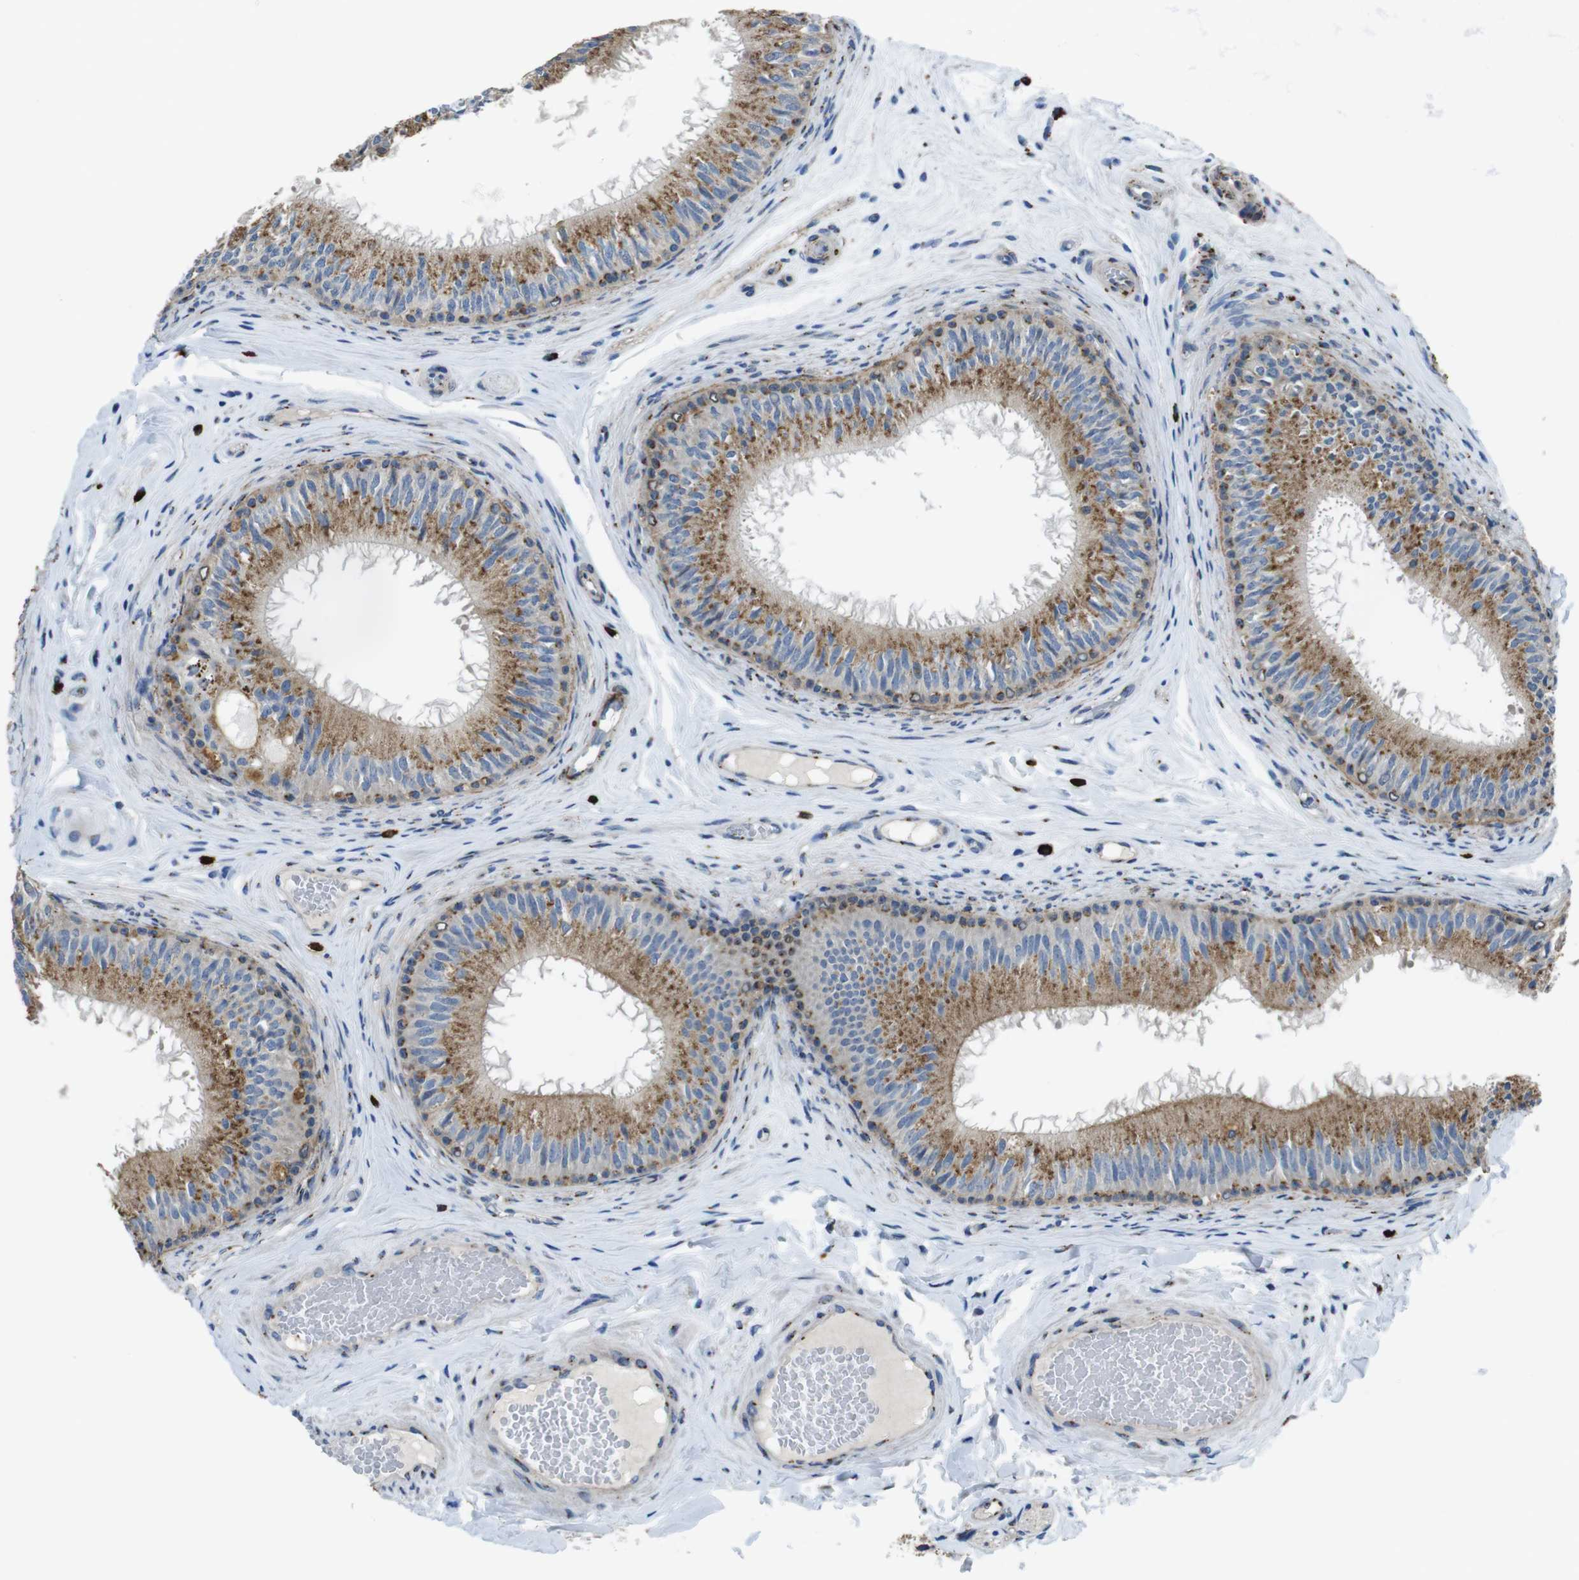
{"staining": {"intensity": "moderate", "quantity": ">75%", "location": "cytoplasmic/membranous"}, "tissue": "epididymis", "cell_type": "Glandular cells", "image_type": "normal", "snomed": [{"axis": "morphology", "description": "Normal tissue, NOS"}, {"axis": "topography", "description": "Testis"}, {"axis": "topography", "description": "Epididymis"}], "caption": "Immunohistochemistry staining of benign epididymis, which reveals medium levels of moderate cytoplasmic/membranous positivity in approximately >75% of glandular cells indicating moderate cytoplasmic/membranous protein staining. The staining was performed using DAB (brown) for protein detection and nuclei were counterstained in hematoxylin (blue).", "gene": "RAB6A", "patient": {"sex": "male", "age": 36}}